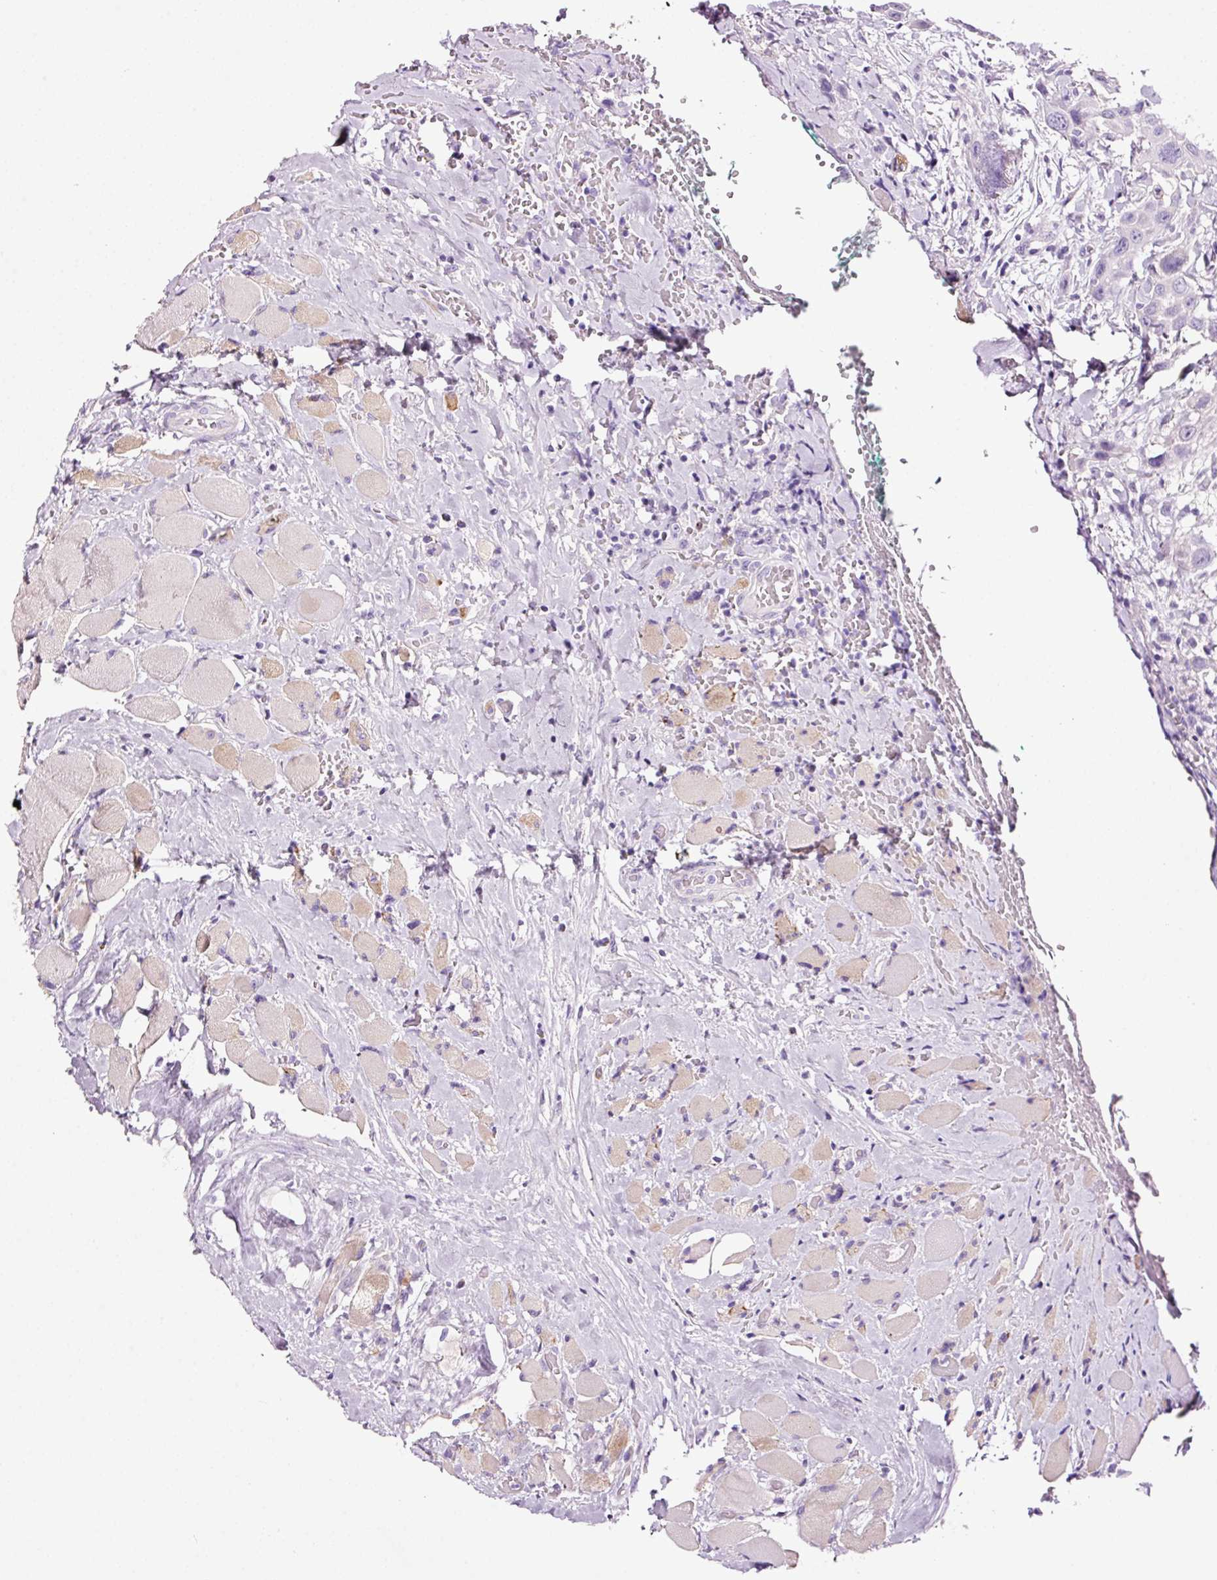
{"staining": {"intensity": "negative", "quantity": "none", "location": "none"}, "tissue": "head and neck cancer", "cell_type": "Tumor cells", "image_type": "cancer", "snomed": [{"axis": "morphology", "description": "Squamous cell carcinoma, NOS"}, {"axis": "topography", "description": "Head-Neck"}], "caption": "Histopathology image shows no significant protein positivity in tumor cells of head and neck squamous cell carcinoma.", "gene": "PAM", "patient": {"sex": "male", "age": 81}}